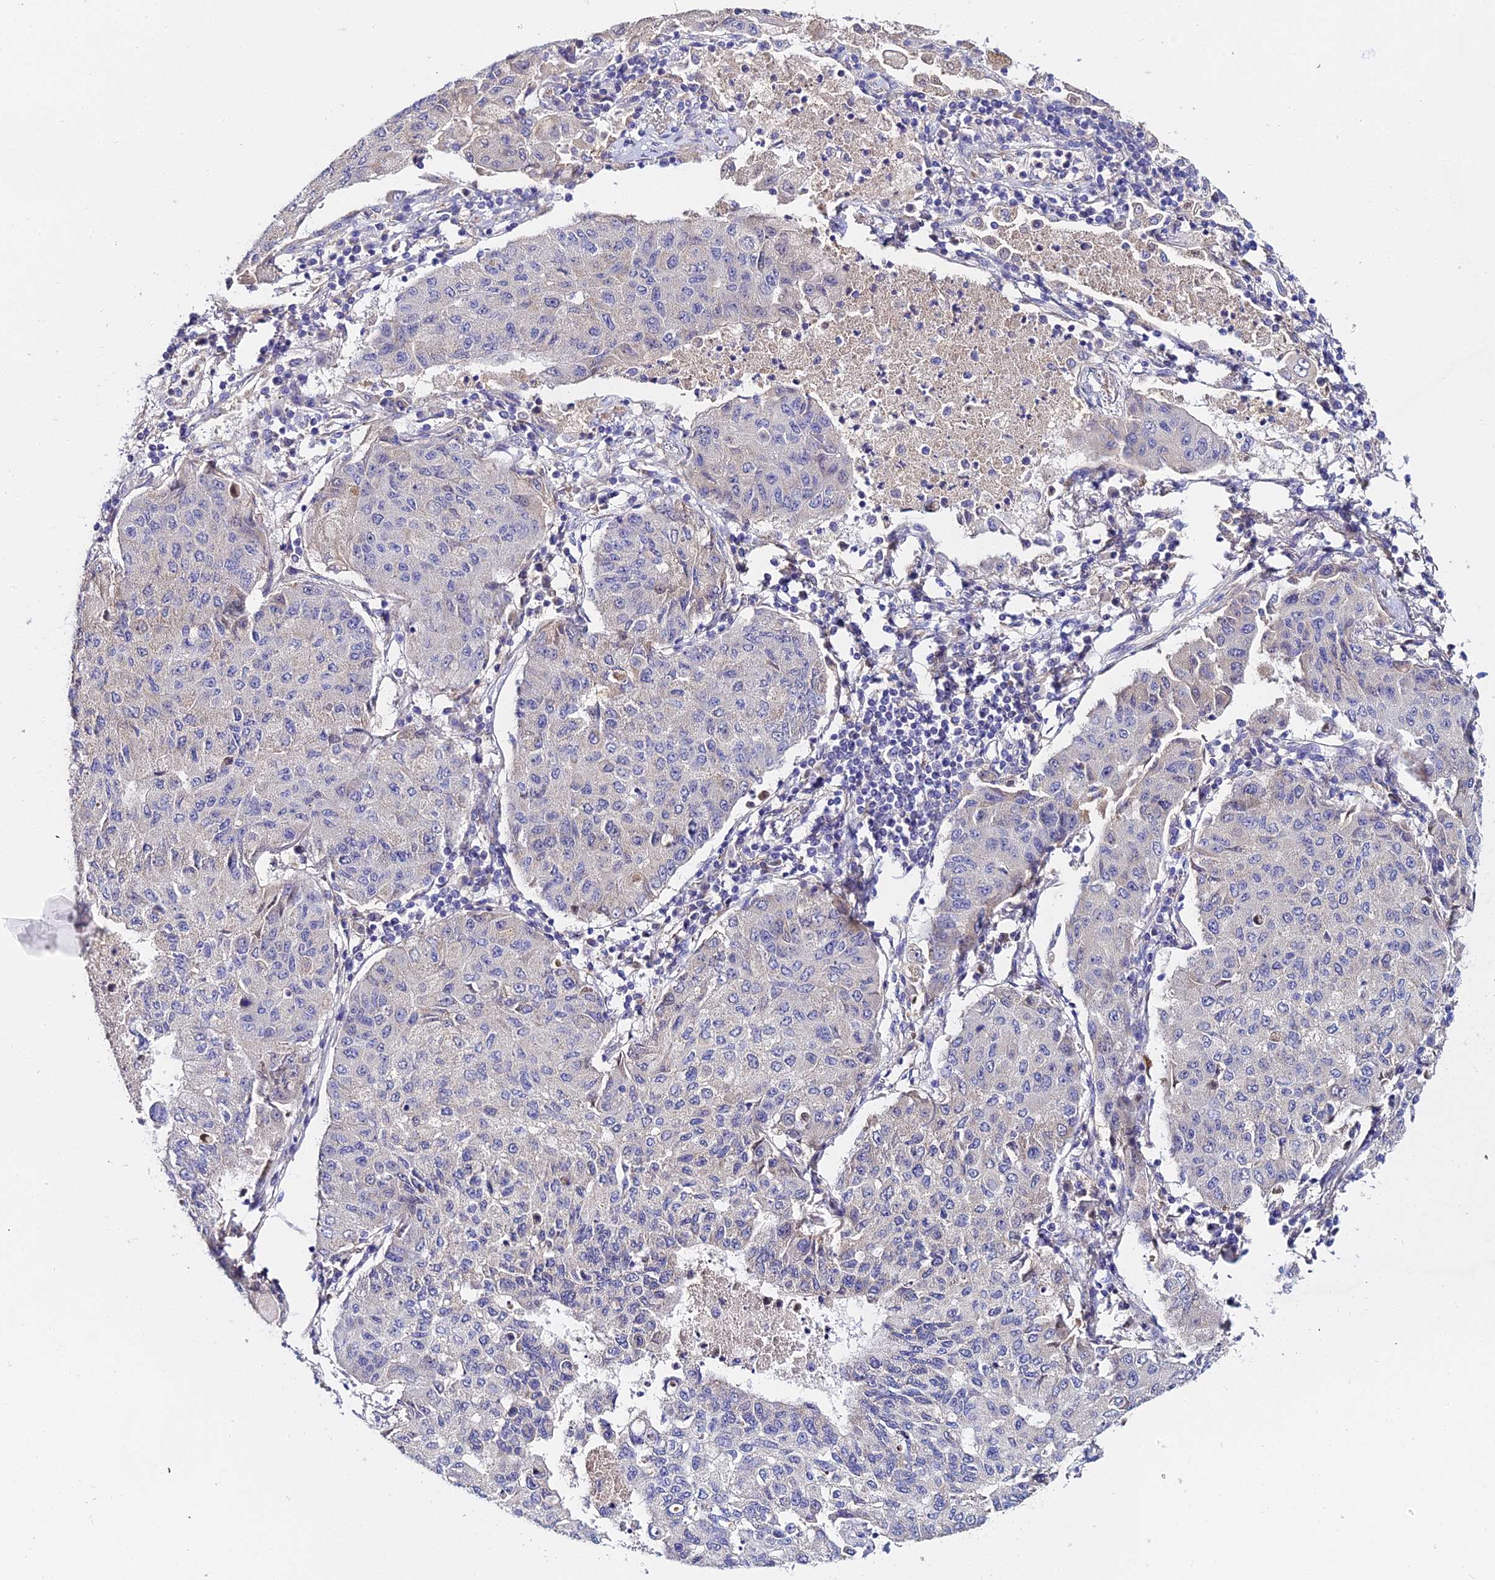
{"staining": {"intensity": "negative", "quantity": "none", "location": "none"}, "tissue": "lung cancer", "cell_type": "Tumor cells", "image_type": "cancer", "snomed": [{"axis": "morphology", "description": "Squamous cell carcinoma, NOS"}, {"axis": "topography", "description": "Lung"}], "caption": "Immunohistochemical staining of human lung squamous cell carcinoma exhibits no significant positivity in tumor cells. Nuclei are stained in blue.", "gene": "ACOT2", "patient": {"sex": "male", "age": 74}}